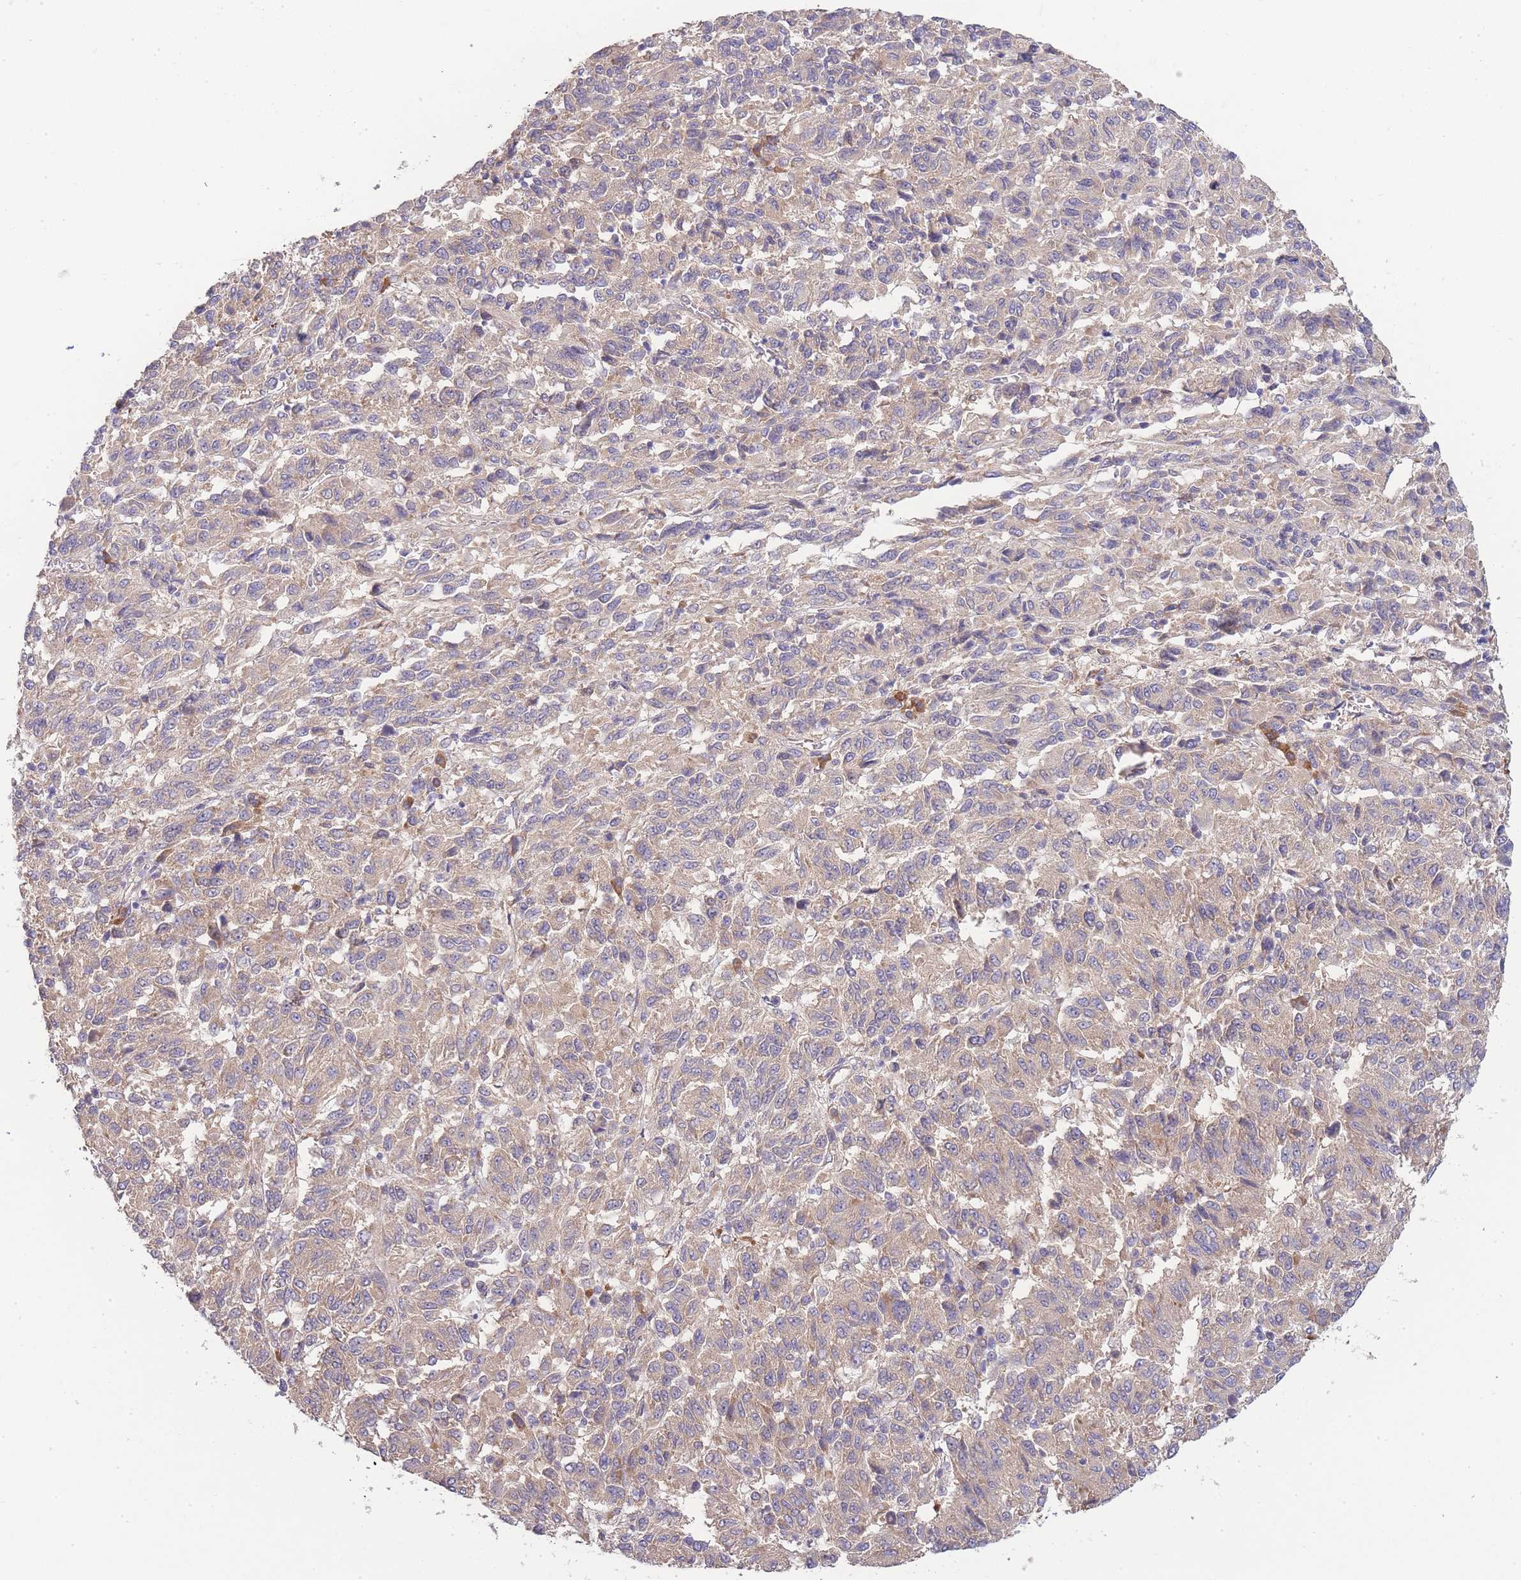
{"staining": {"intensity": "weak", "quantity": ">75%", "location": "cytoplasmic/membranous"}, "tissue": "melanoma", "cell_type": "Tumor cells", "image_type": "cancer", "snomed": [{"axis": "morphology", "description": "Malignant melanoma, Metastatic site"}, {"axis": "topography", "description": "Lung"}], "caption": "The immunohistochemical stain labels weak cytoplasmic/membranous staining in tumor cells of malignant melanoma (metastatic site) tissue. (DAB (3,3'-diaminobenzidine) IHC, brown staining for protein, blue staining for nuclei).", "gene": "BEX1", "patient": {"sex": "male", "age": 64}}